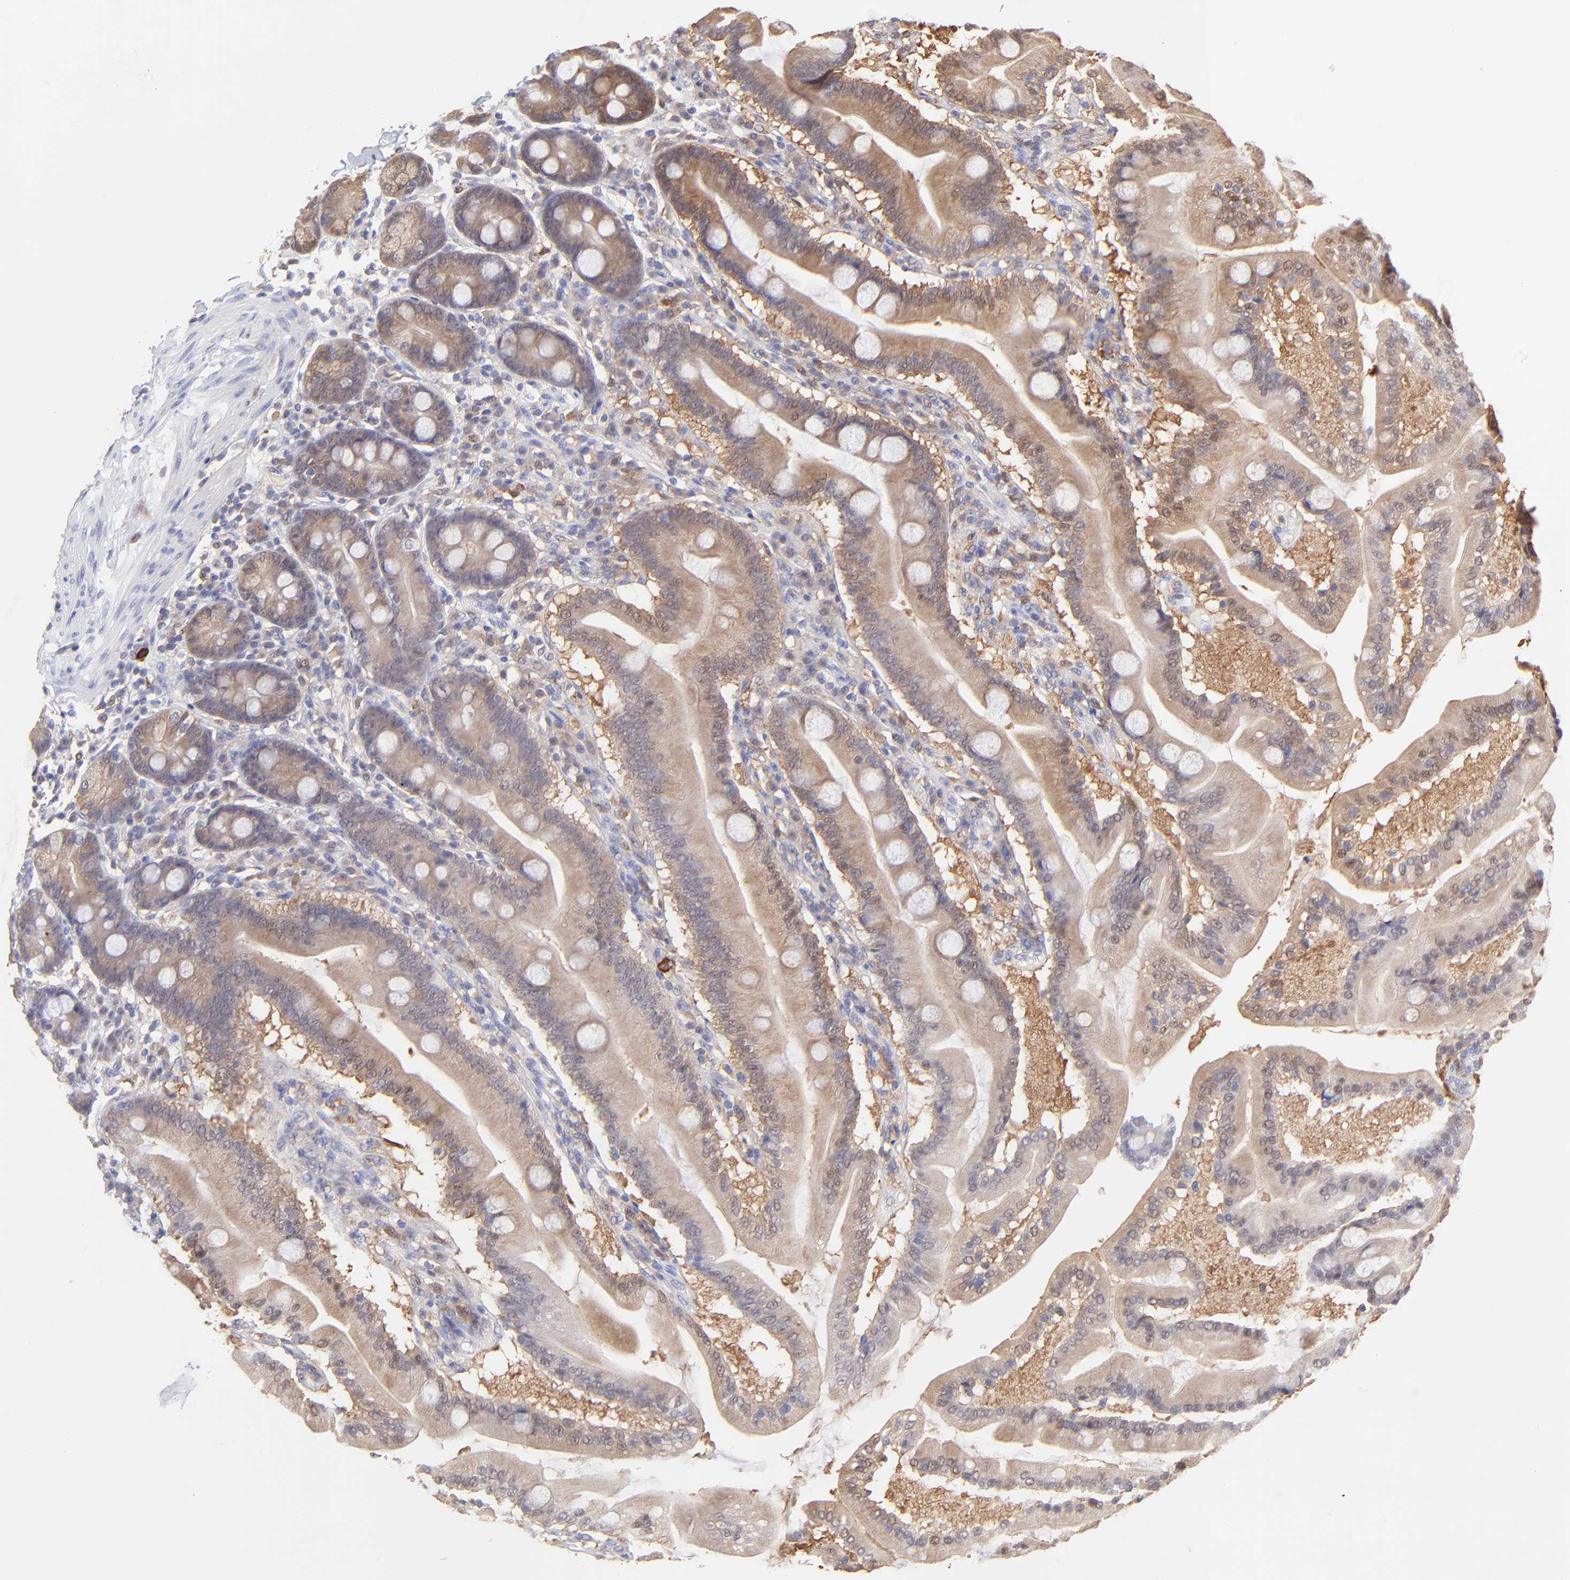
{"staining": {"intensity": "weak", "quantity": ">75%", "location": "cytoplasmic/membranous"}, "tissue": "duodenum", "cell_type": "Glandular cells", "image_type": "normal", "snomed": [{"axis": "morphology", "description": "Normal tissue, NOS"}, {"axis": "topography", "description": "Duodenum"}], "caption": "Protein staining exhibits weak cytoplasmic/membranous expression in about >75% of glandular cells in benign duodenum. (IHC, brightfield microscopy, high magnification).", "gene": "HYAL1", "patient": {"sex": "female", "age": 64}}